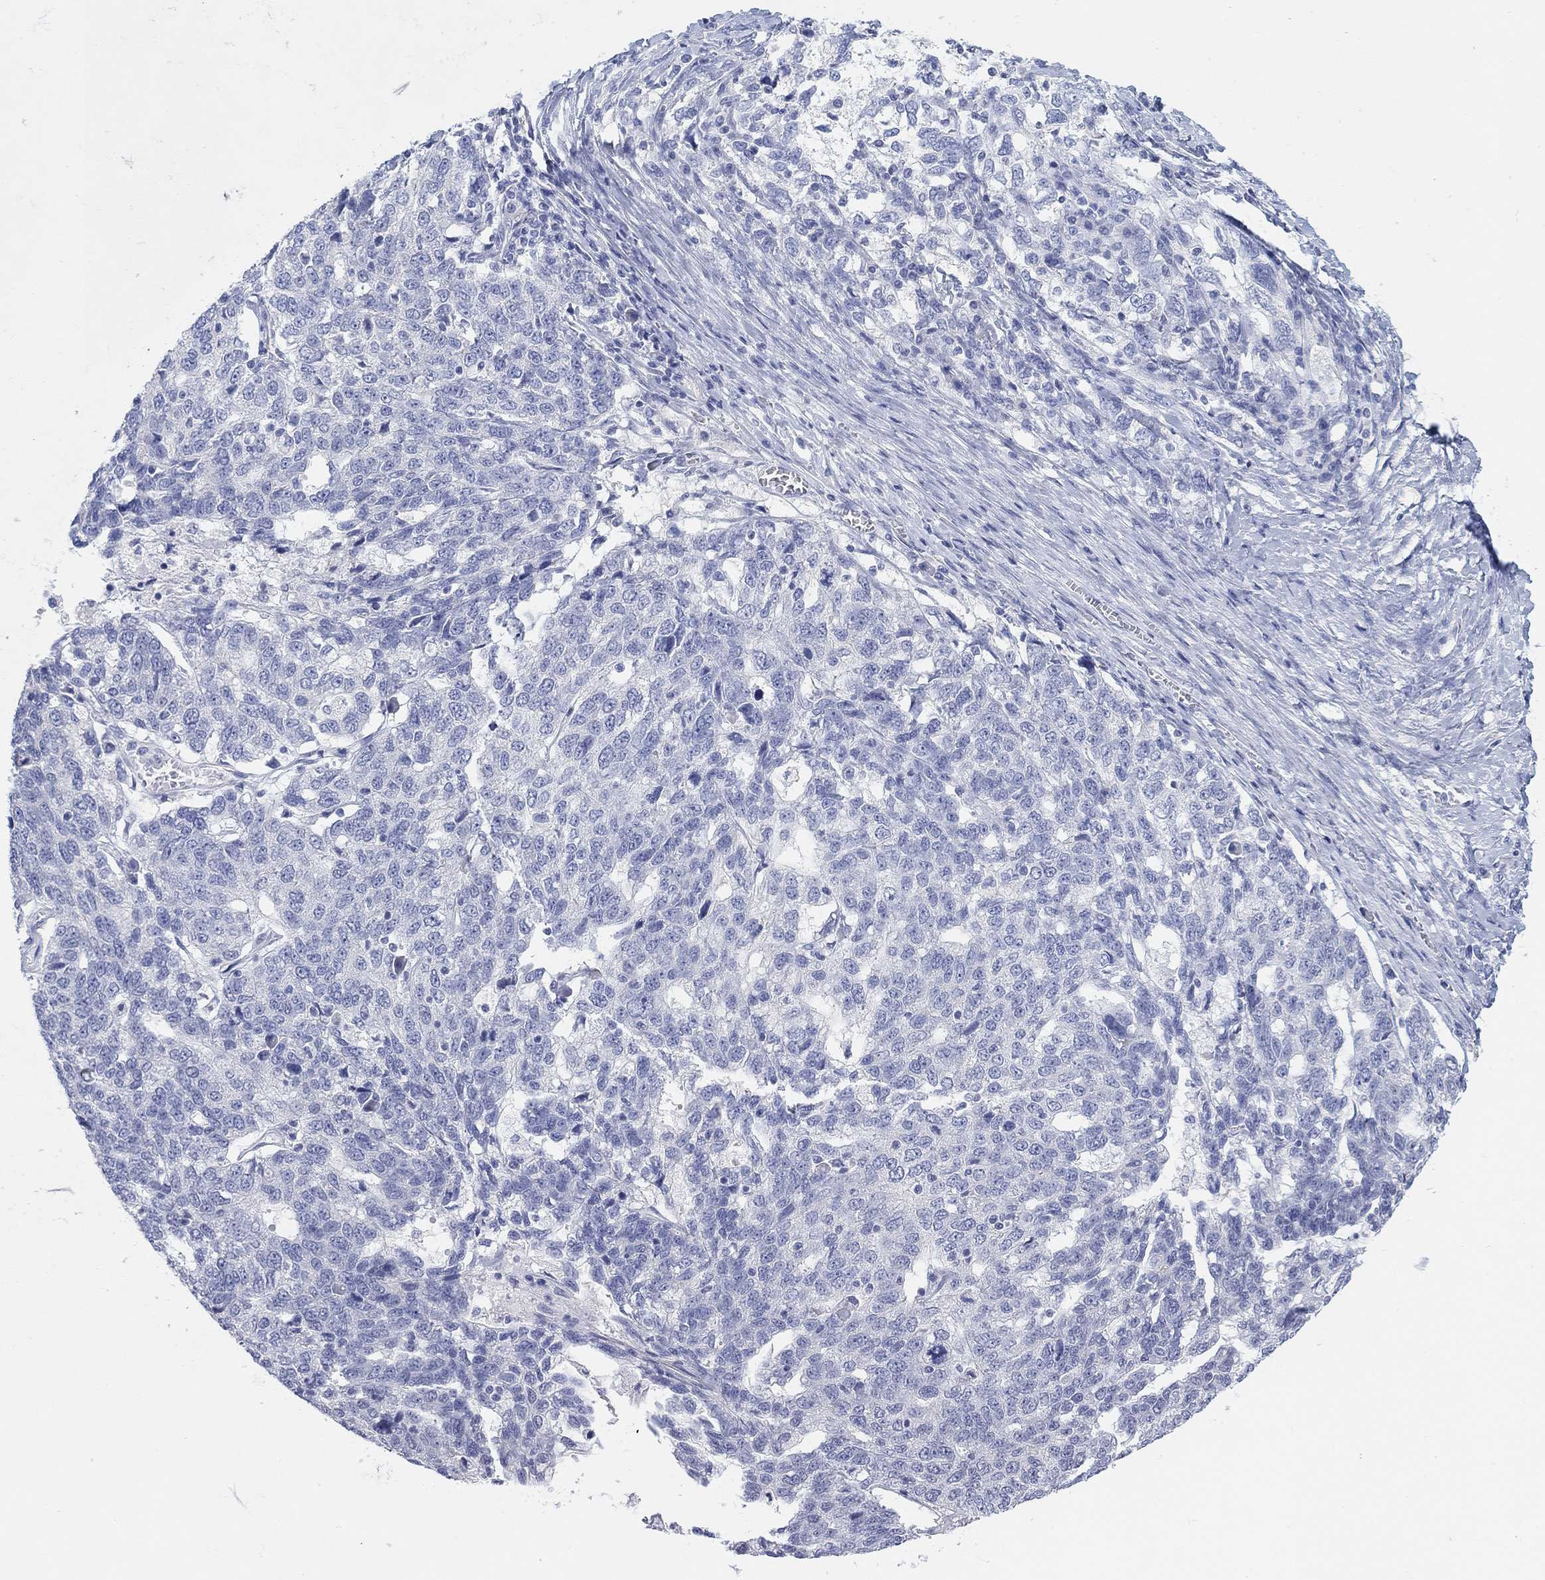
{"staining": {"intensity": "negative", "quantity": "none", "location": "none"}, "tissue": "ovarian cancer", "cell_type": "Tumor cells", "image_type": "cancer", "snomed": [{"axis": "morphology", "description": "Cystadenocarcinoma, serous, NOS"}, {"axis": "topography", "description": "Ovary"}], "caption": "Human ovarian cancer (serous cystadenocarcinoma) stained for a protein using IHC reveals no expression in tumor cells.", "gene": "VAT1L", "patient": {"sex": "female", "age": 71}}